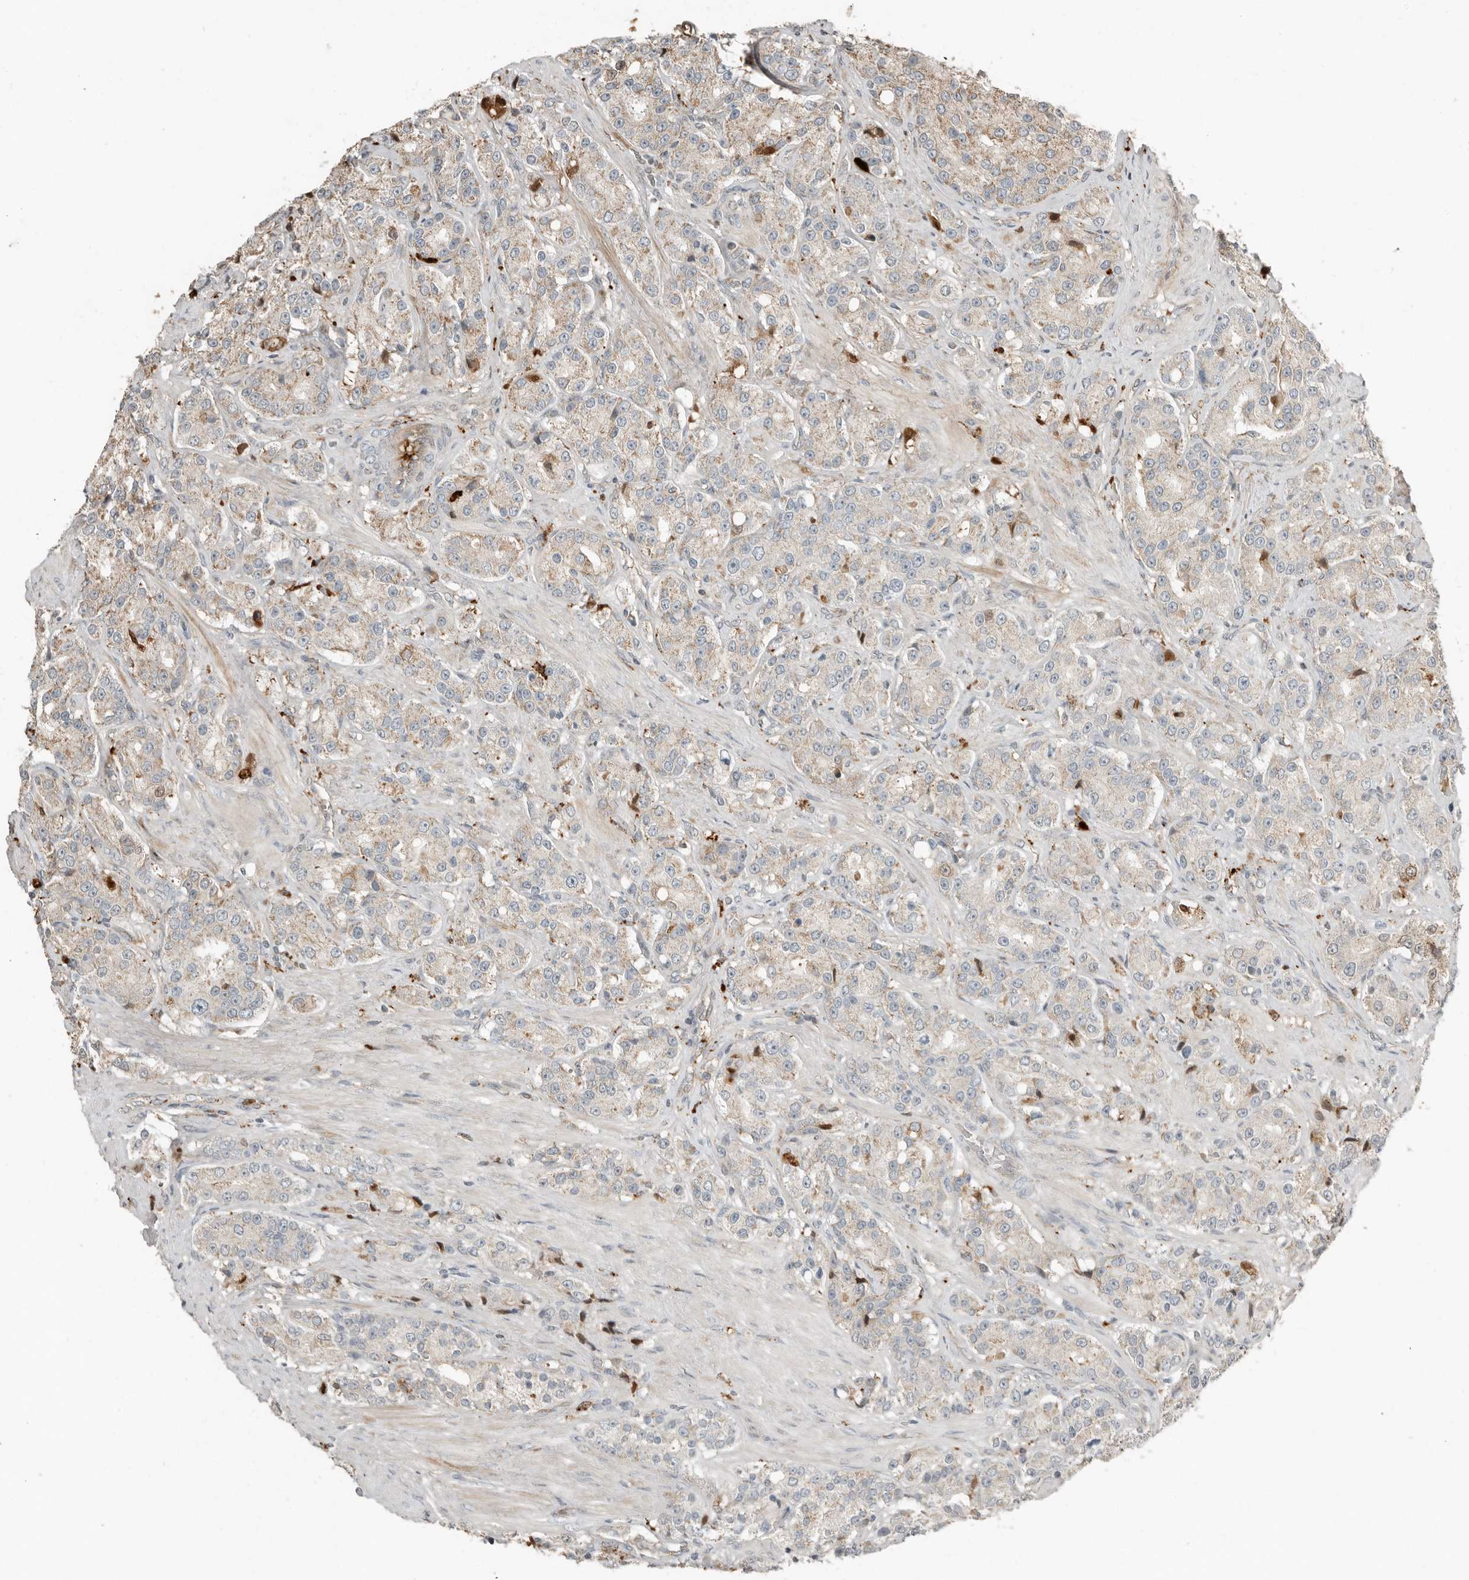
{"staining": {"intensity": "weak", "quantity": "<25%", "location": "cytoplasmic/membranous"}, "tissue": "prostate cancer", "cell_type": "Tumor cells", "image_type": "cancer", "snomed": [{"axis": "morphology", "description": "Adenocarcinoma, High grade"}, {"axis": "topography", "description": "Prostate"}], "caption": "An immunohistochemistry (IHC) micrograph of prostate high-grade adenocarcinoma is shown. There is no staining in tumor cells of prostate high-grade adenocarcinoma.", "gene": "KLHL38", "patient": {"sex": "male", "age": 60}}